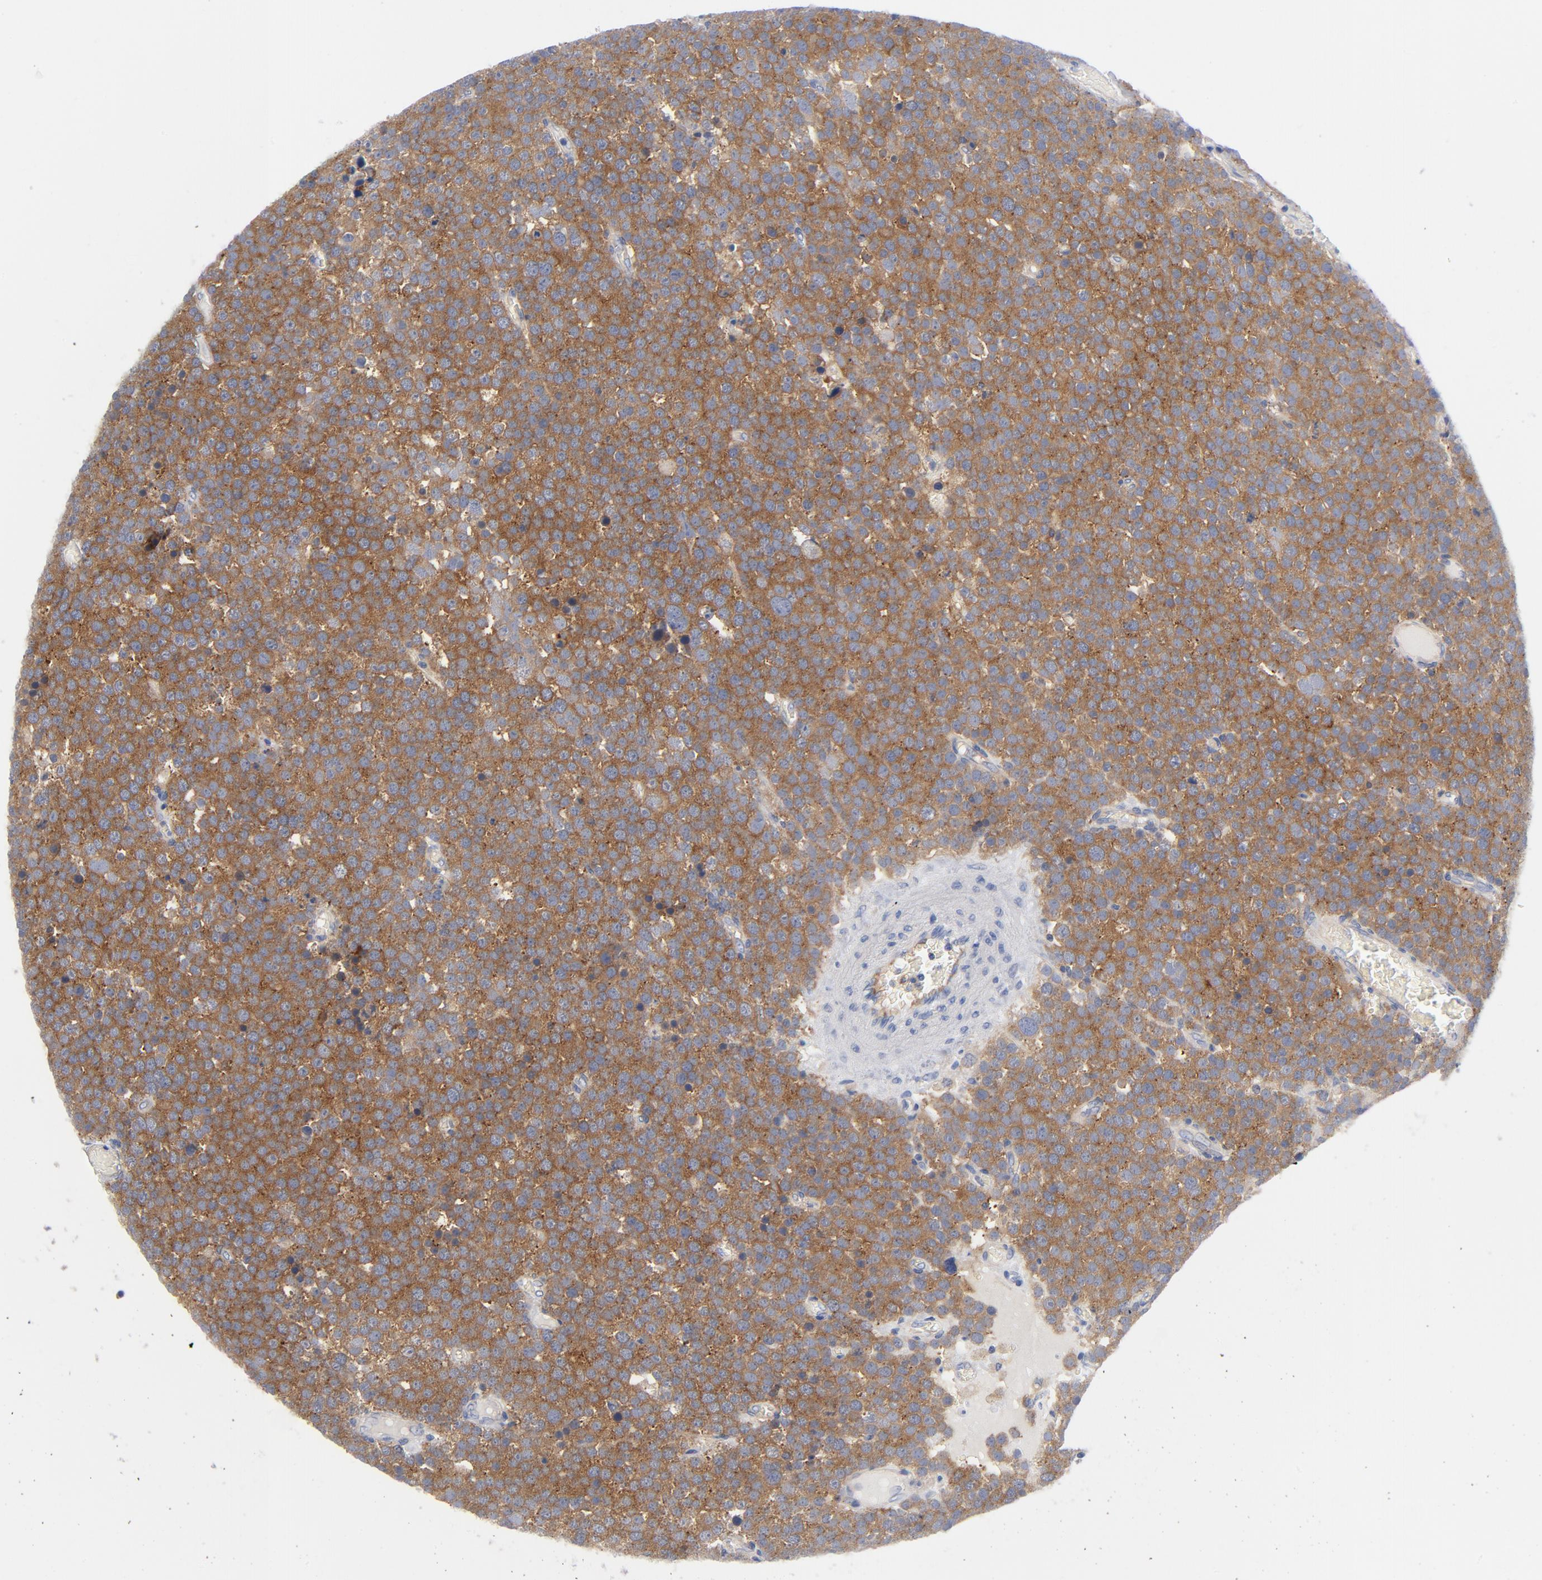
{"staining": {"intensity": "strong", "quantity": "25%-75%", "location": "cytoplasmic/membranous"}, "tissue": "testis cancer", "cell_type": "Tumor cells", "image_type": "cancer", "snomed": [{"axis": "morphology", "description": "Seminoma, NOS"}, {"axis": "topography", "description": "Testis"}], "caption": "Testis cancer stained with IHC exhibits strong cytoplasmic/membranous positivity in about 25%-75% of tumor cells. (Brightfield microscopy of DAB IHC at high magnification).", "gene": "CD86", "patient": {"sex": "male", "age": 71}}